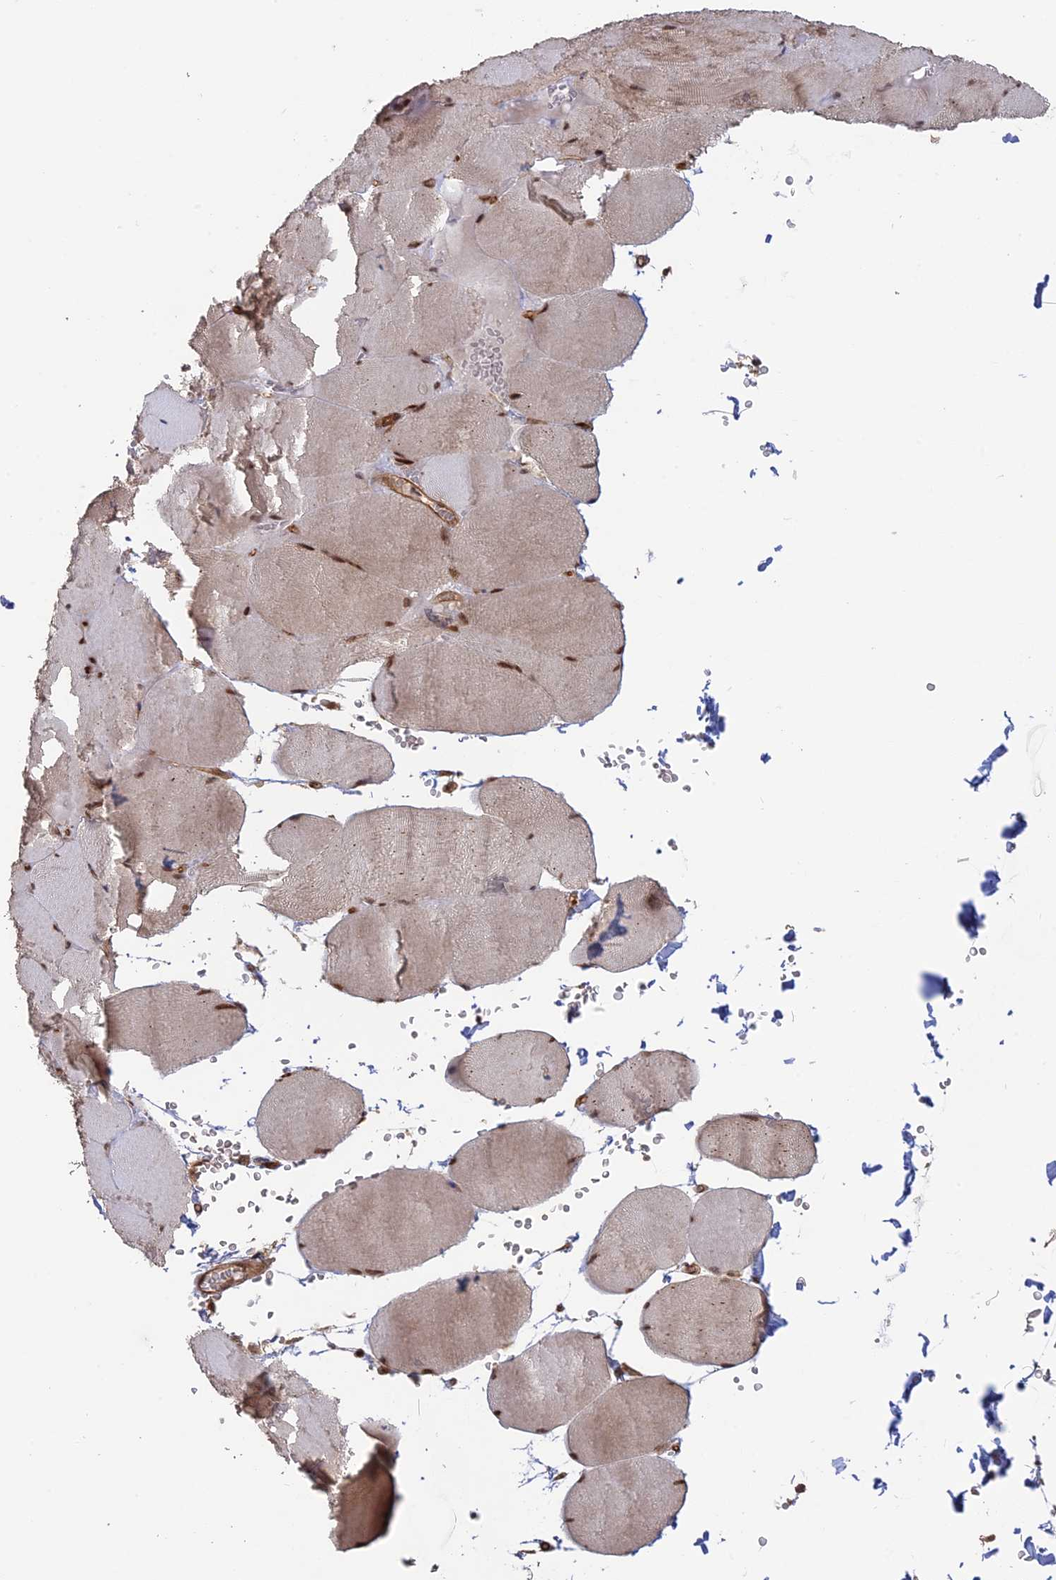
{"staining": {"intensity": "moderate", "quantity": ">75%", "location": "cytoplasmic/membranous,nuclear"}, "tissue": "skeletal muscle", "cell_type": "Myocytes", "image_type": "normal", "snomed": [{"axis": "morphology", "description": "Normal tissue, NOS"}, {"axis": "topography", "description": "Skeletal muscle"}, {"axis": "topography", "description": "Head-Neck"}], "caption": "IHC of normal human skeletal muscle reveals medium levels of moderate cytoplasmic/membranous,nuclear expression in approximately >75% of myocytes. (DAB (3,3'-diaminobenzidine) = brown stain, brightfield microscopy at high magnification).", "gene": "PKIG", "patient": {"sex": "male", "age": 66}}